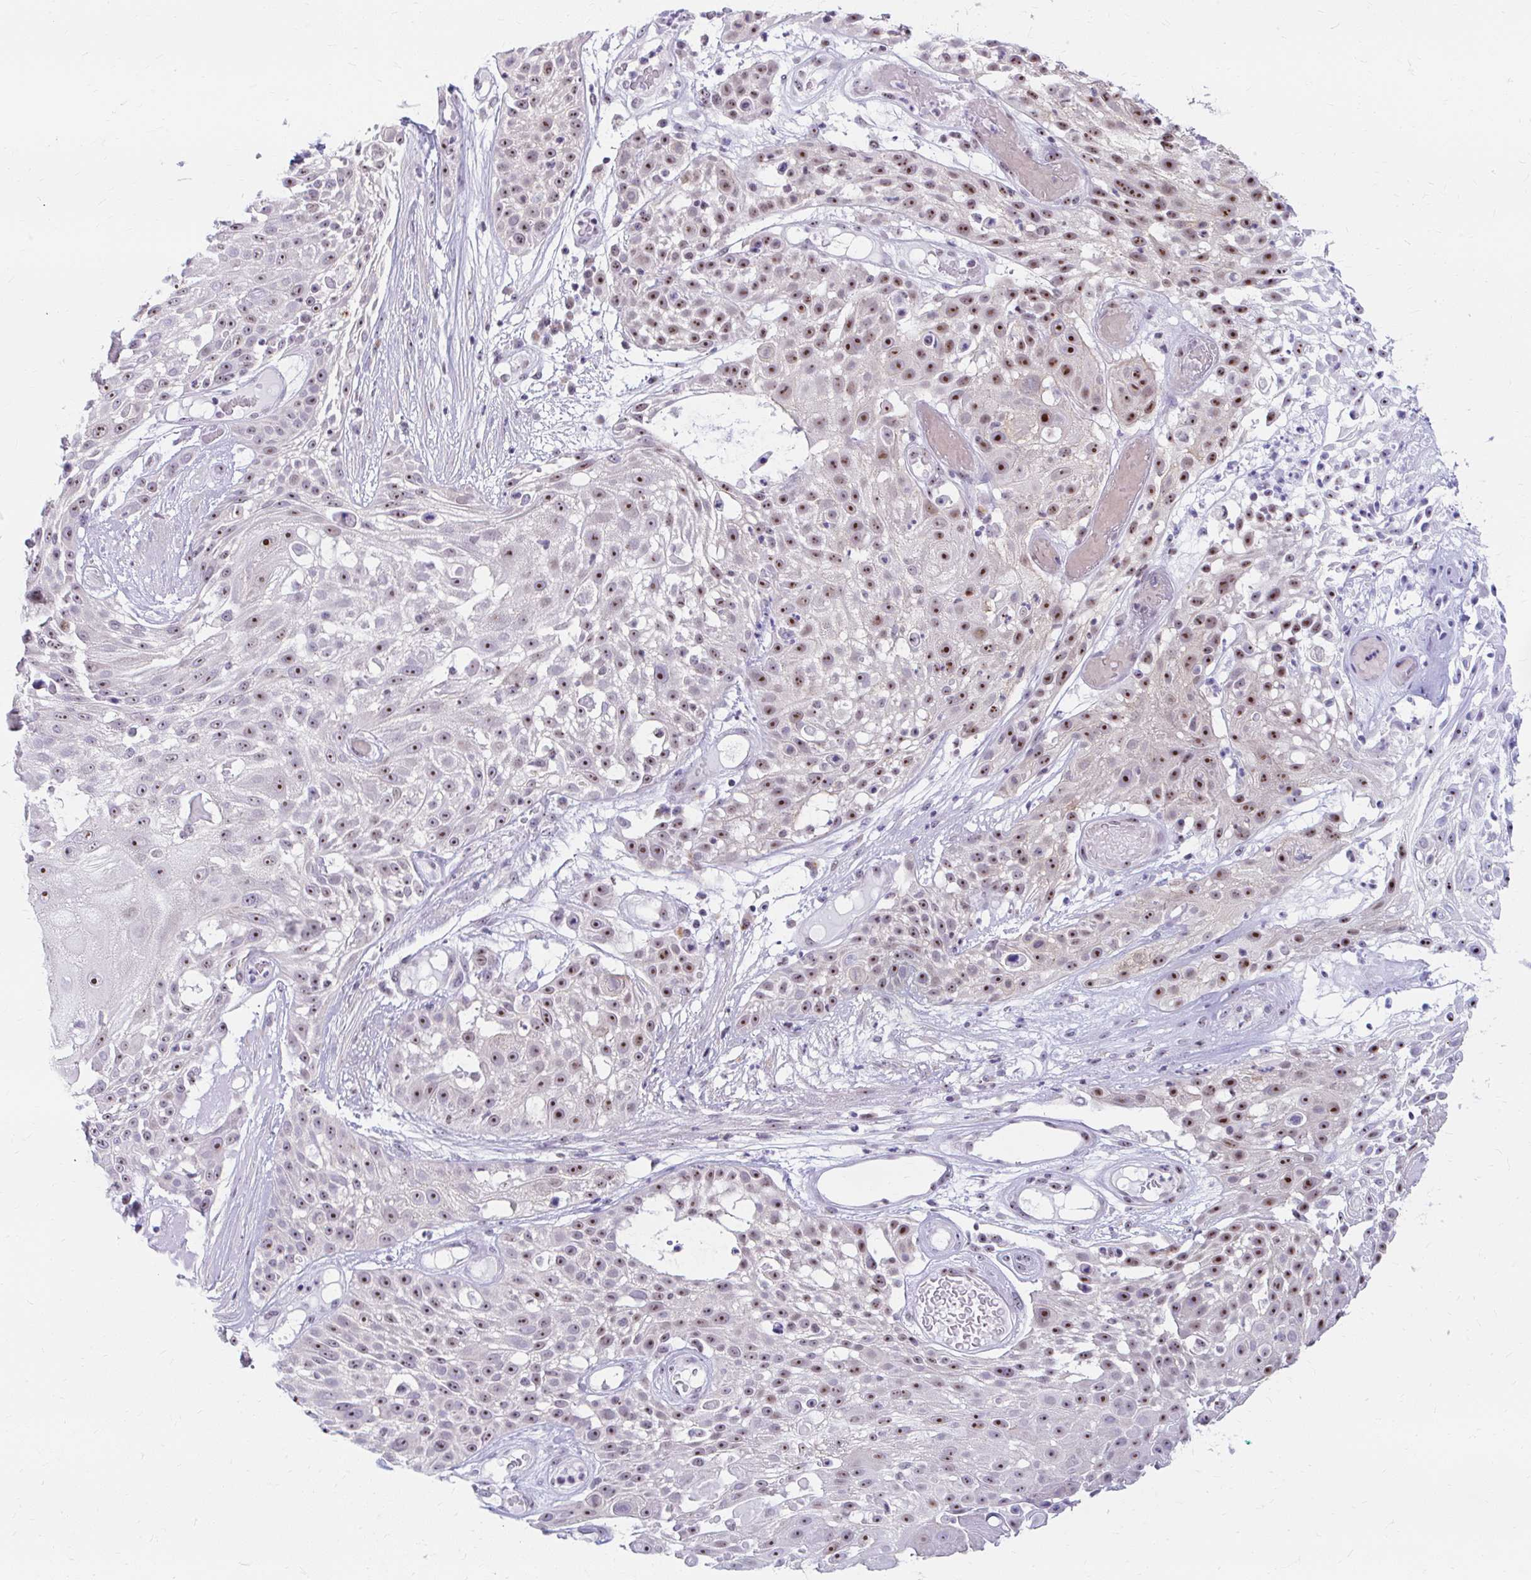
{"staining": {"intensity": "moderate", "quantity": "25%-75%", "location": "nuclear"}, "tissue": "skin cancer", "cell_type": "Tumor cells", "image_type": "cancer", "snomed": [{"axis": "morphology", "description": "Squamous cell carcinoma, NOS"}, {"axis": "topography", "description": "Skin"}], "caption": "This is an image of IHC staining of skin cancer, which shows moderate staining in the nuclear of tumor cells.", "gene": "FTSJ3", "patient": {"sex": "female", "age": 86}}